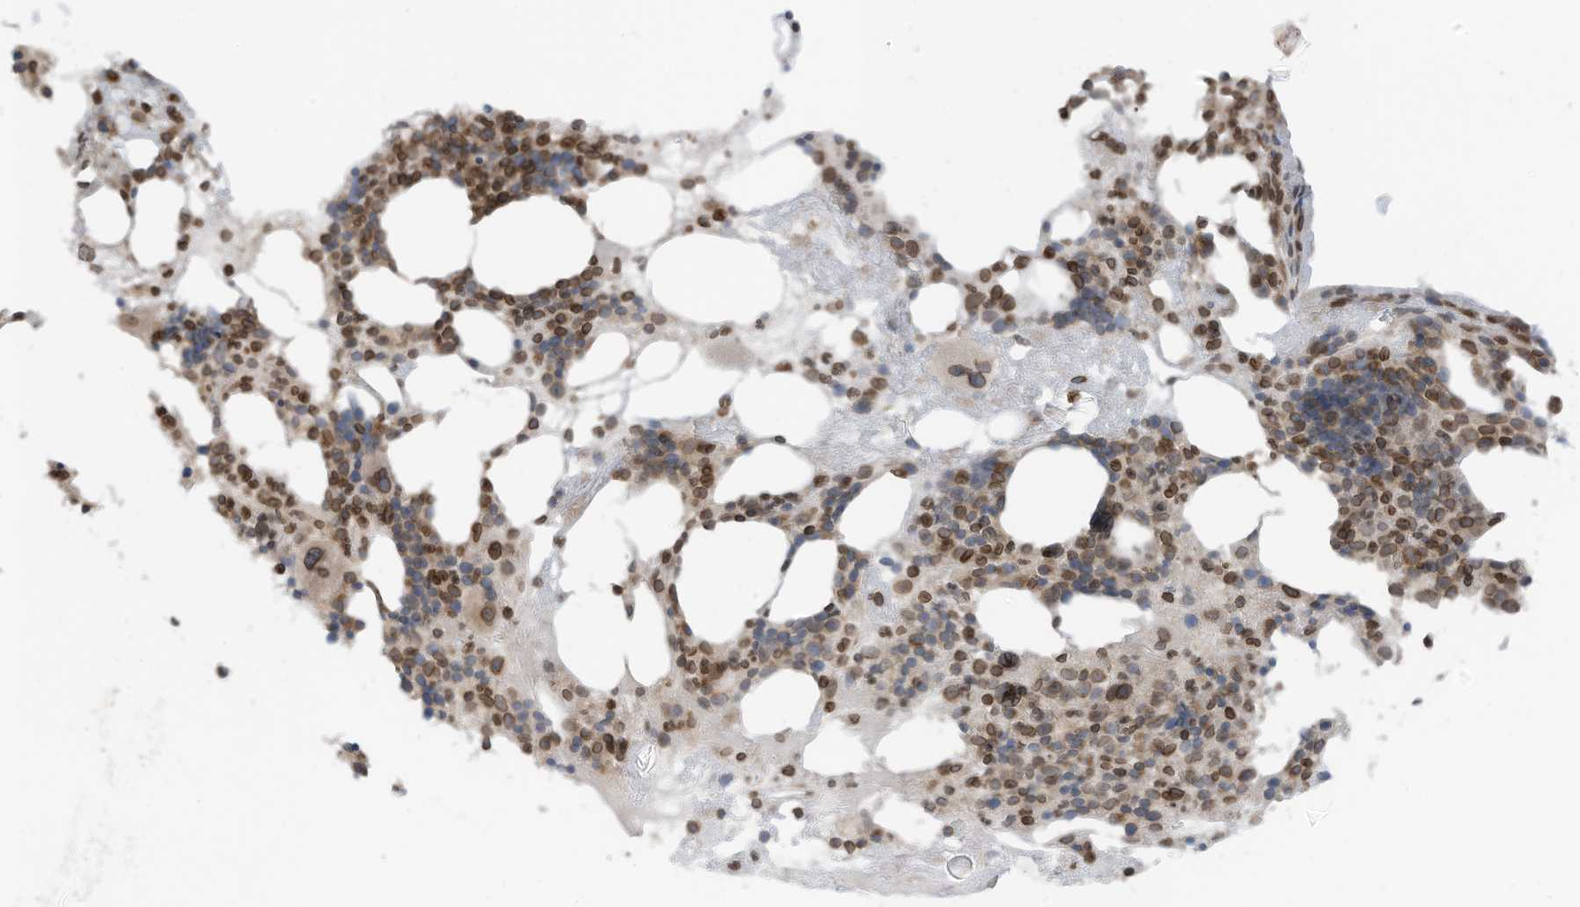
{"staining": {"intensity": "moderate", "quantity": ">75%", "location": "nuclear"}, "tissue": "bone marrow", "cell_type": "Hematopoietic cells", "image_type": "normal", "snomed": [{"axis": "morphology", "description": "Normal tissue, NOS"}, {"axis": "morphology", "description": "Inflammation, NOS"}, {"axis": "topography", "description": "Bone marrow"}], "caption": "Protein expression analysis of normal bone marrow displays moderate nuclear expression in approximately >75% of hematopoietic cells. (IHC, brightfield microscopy, high magnification).", "gene": "RABL3", "patient": {"sex": "female", "age": 77}}